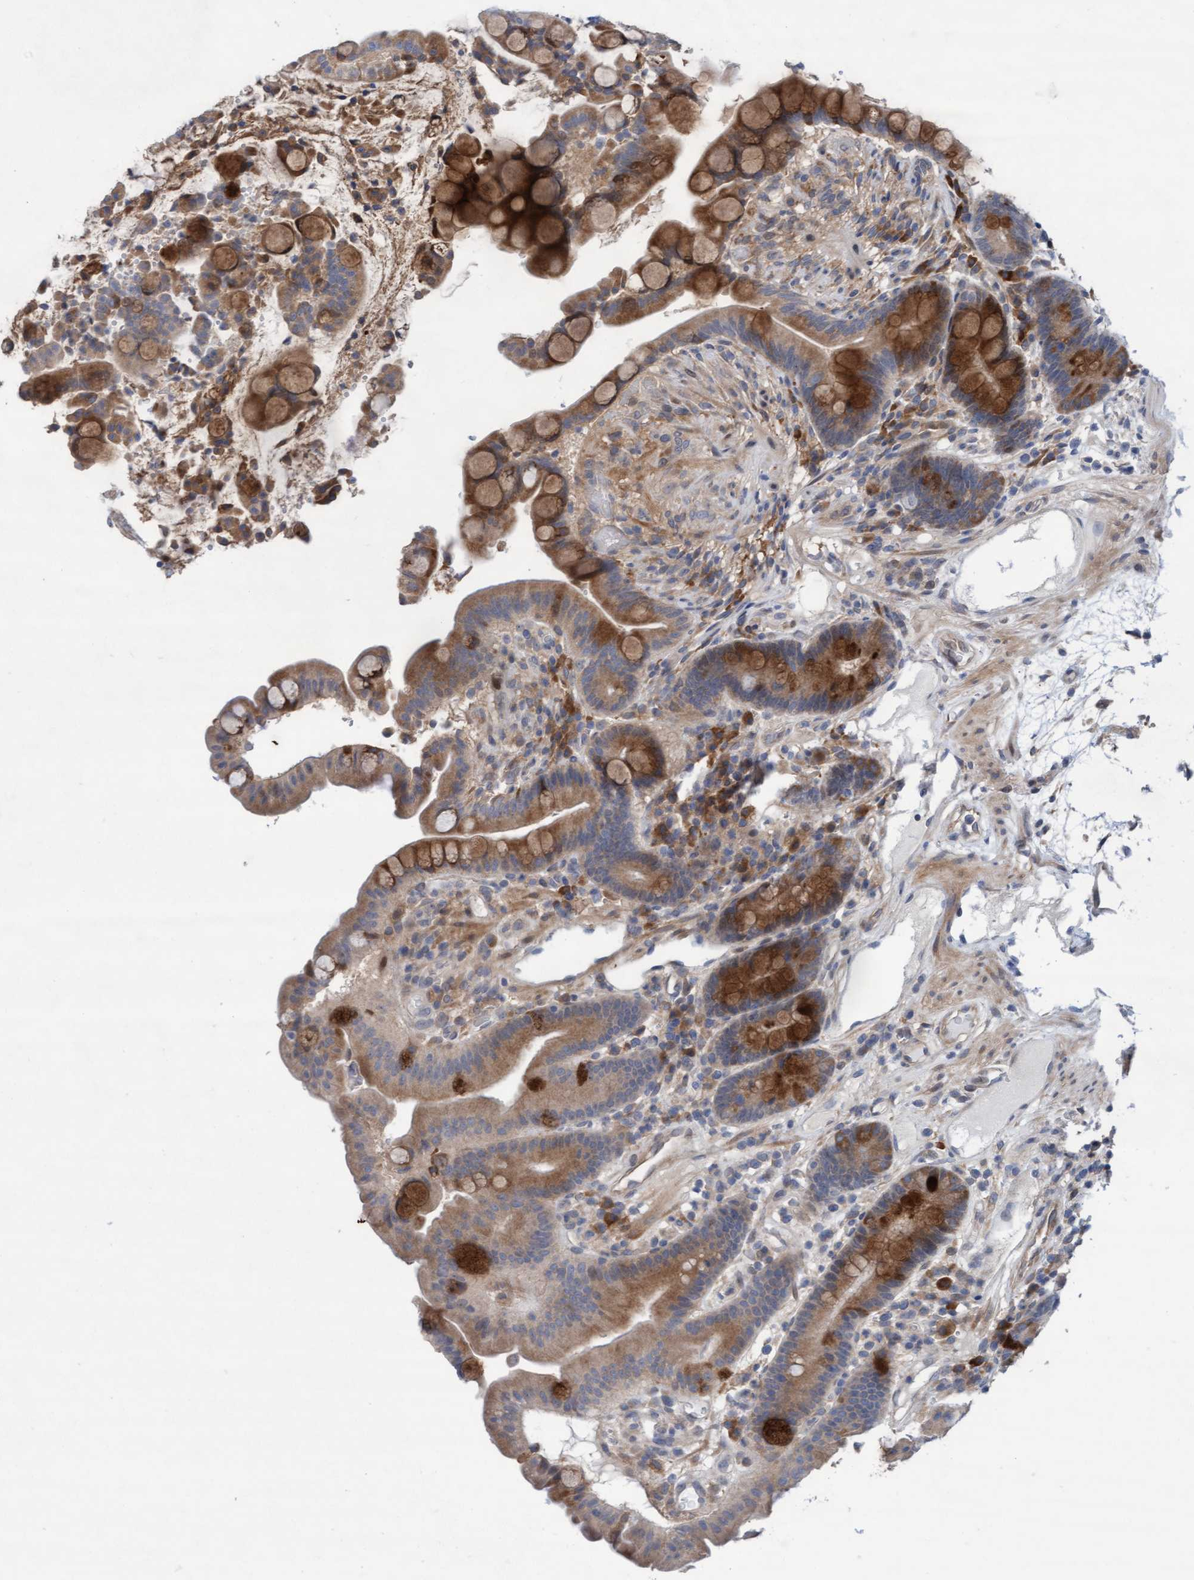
{"staining": {"intensity": "negative", "quantity": "none", "location": "none"}, "tissue": "colon", "cell_type": "Endothelial cells", "image_type": "normal", "snomed": [{"axis": "morphology", "description": "Normal tissue, NOS"}, {"axis": "topography", "description": "Colon"}], "caption": "Endothelial cells are negative for protein expression in unremarkable human colon. The staining is performed using DAB brown chromogen with nuclei counter-stained in using hematoxylin.", "gene": "PLCD1", "patient": {"sex": "male", "age": 73}}